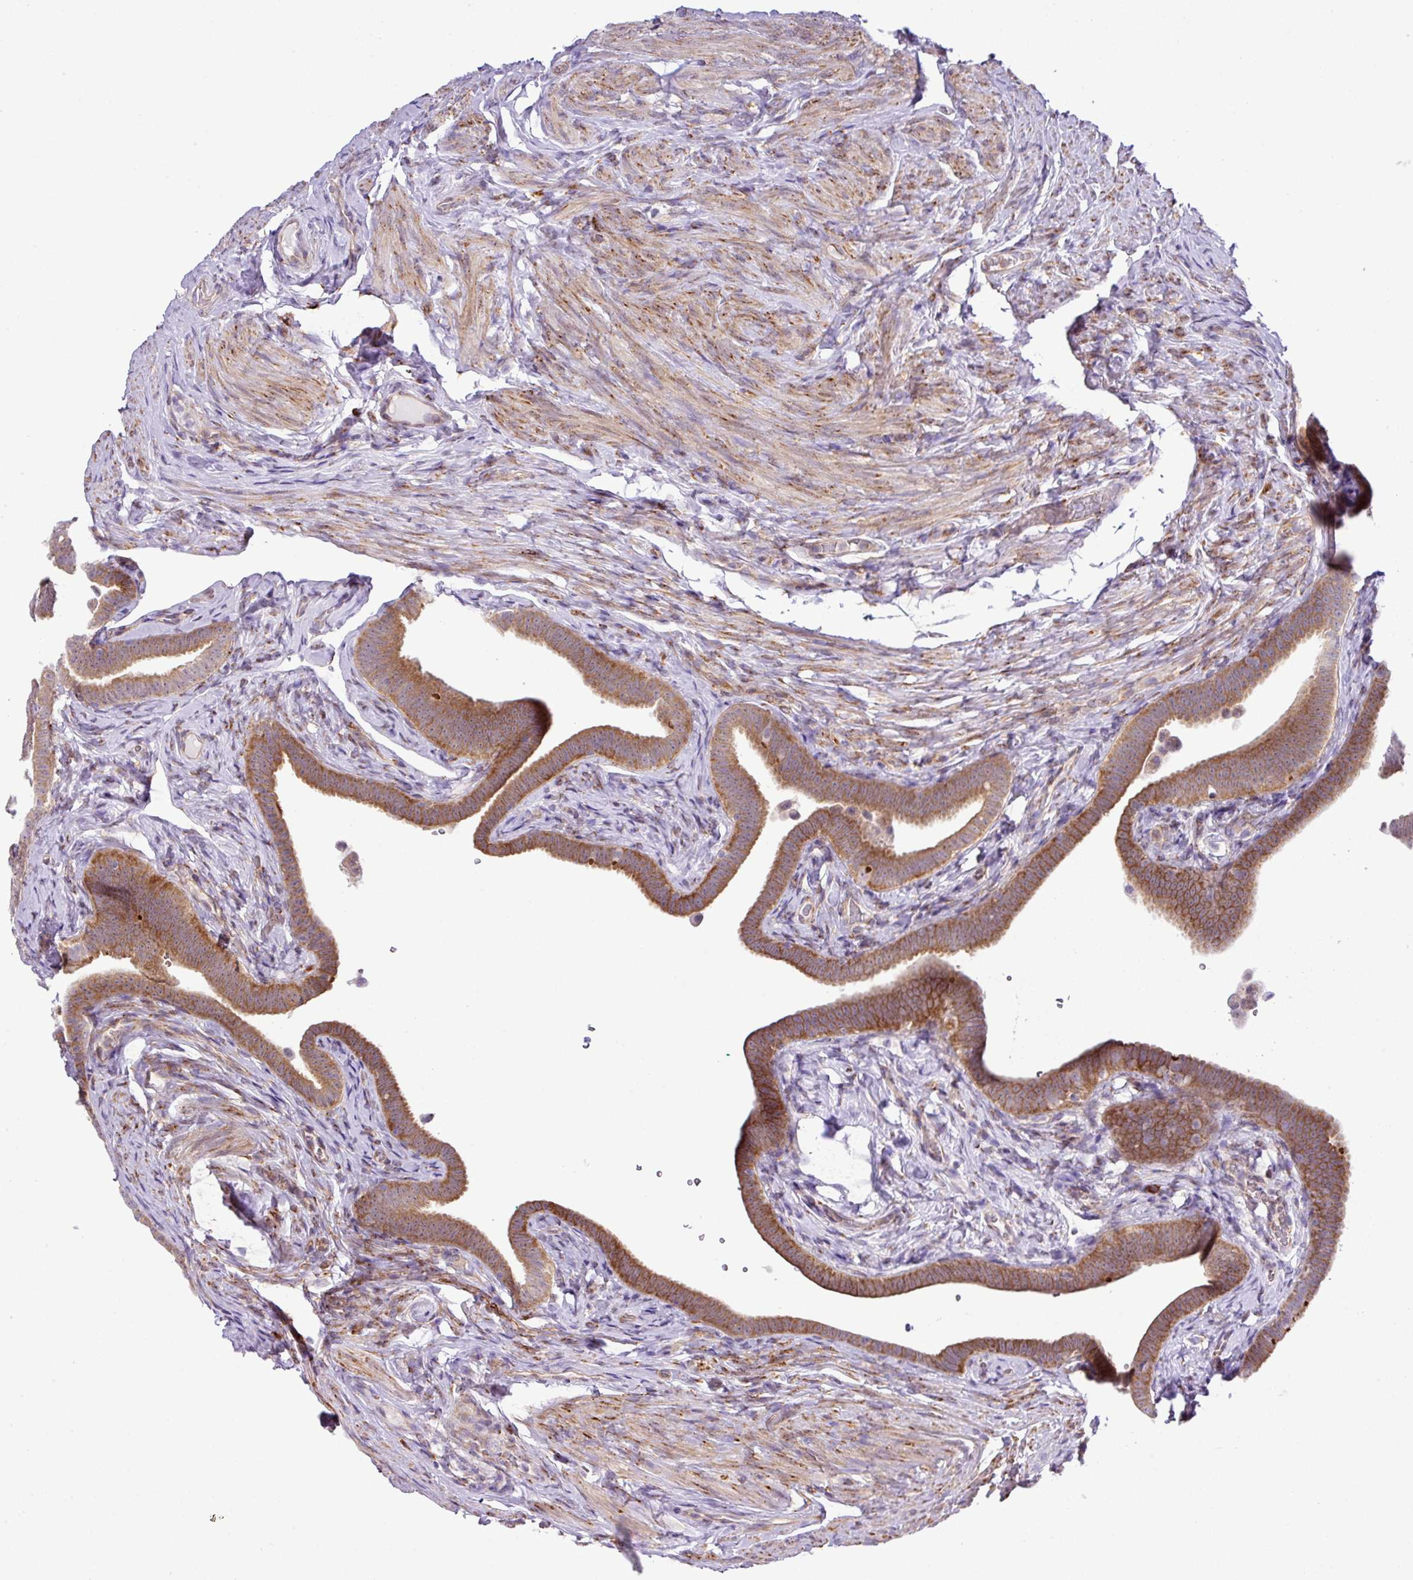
{"staining": {"intensity": "strong", "quantity": "25%-75%", "location": "cytoplasmic/membranous"}, "tissue": "fallopian tube", "cell_type": "Glandular cells", "image_type": "normal", "snomed": [{"axis": "morphology", "description": "Normal tissue, NOS"}, {"axis": "topography", "description": "Fallopian tube"}], "caption": "Protein expression analysis of normal human fallopian tube reveals strong cytoplasmic/membranous staining in about 25%-75% of glandular cells.", "gene": "CFAP97", "patient": {"sex": "female", "age": 69}}